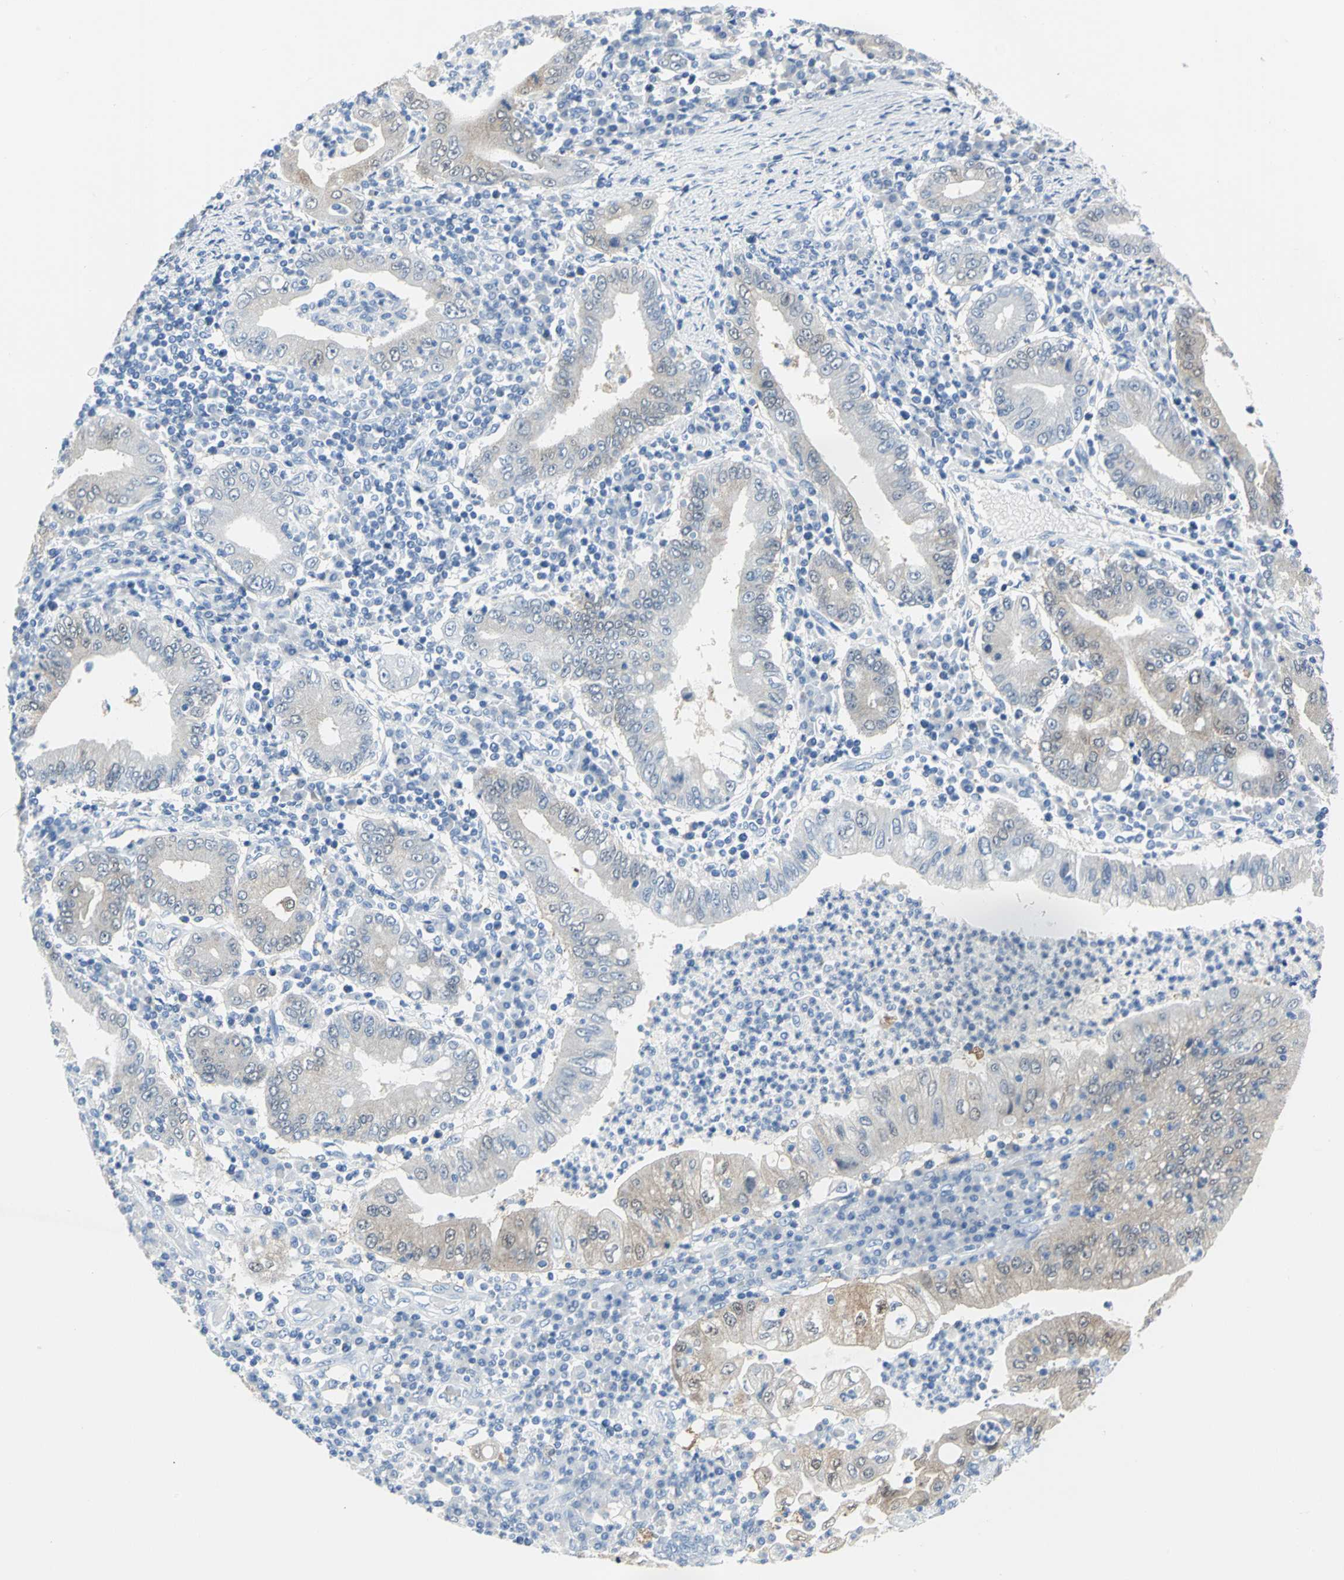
{"staining": {"intensity": "weak", "quantity": "<25%", "location": "cytoplasmic/membranous"}, "tissue": "stomach cancer", "cell_type": "Tumor cells", "image_type": "cancer", "snomed": [{"axis": "morphology", "description": "Normal tissue, NOS"}, {"axis": "morphology", "description": "Adenocarcinoma, NOS"}, {"axis": "topography", "description": "Esophagus"}, {"axis": "topography", "description": "Stomach, upper"}, {"axis": "topography", "description": "Peripheral nerve tissue"}], "caption": "Protein analysis of stomach adenocarcinoma reveals no significant positivity in tumor cells. The staining was performed using DAB (3,3'-diaminobenzidine) to visualize the protein expression in brown, while the nuclei were stained in blue with hematoxylin (Magnification: 20x).", "gene": "SFN", "patient": {"sex": "male", "age": 62}}